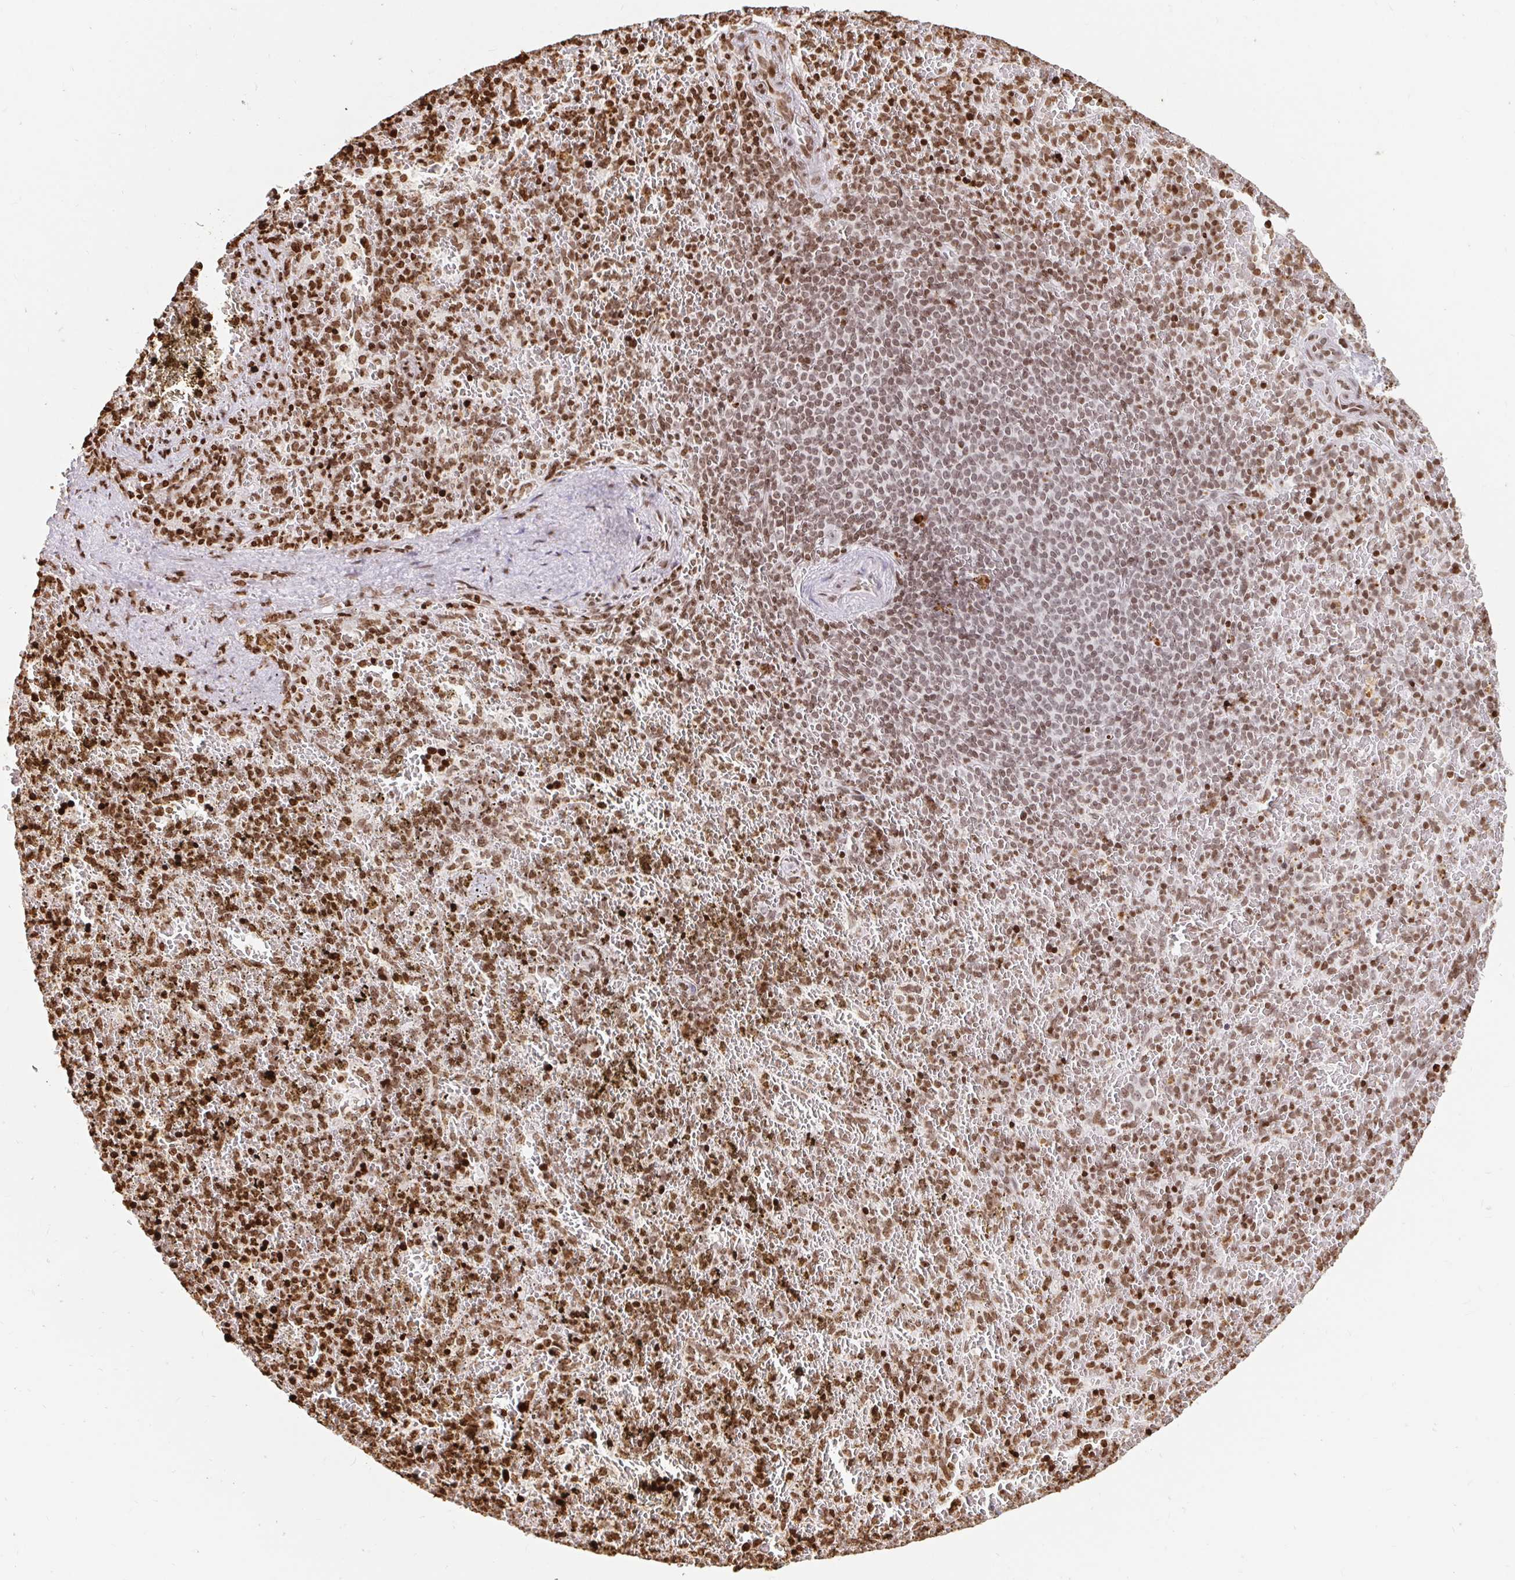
{"staining": {"intensity": "moderate", "quantity": ">75%", "location": "nuclear"}, "tissue": "spleen", "cell_type": "Cells in red pulp", "image_type": "normal", "snomed": [{"axis": "morphology", "description": "Normal tissue, NOS"}, {"axis": "topography", "description": "Spleen"}], "caption": "A photomicrograph showing moderate nuclear expression in about >75% of cells in red pulp in normal spleen, as visualized by brown immunohistochemical staining.", "gene": "H2BC5", "patient": {"sex": "female", "age": 50}}